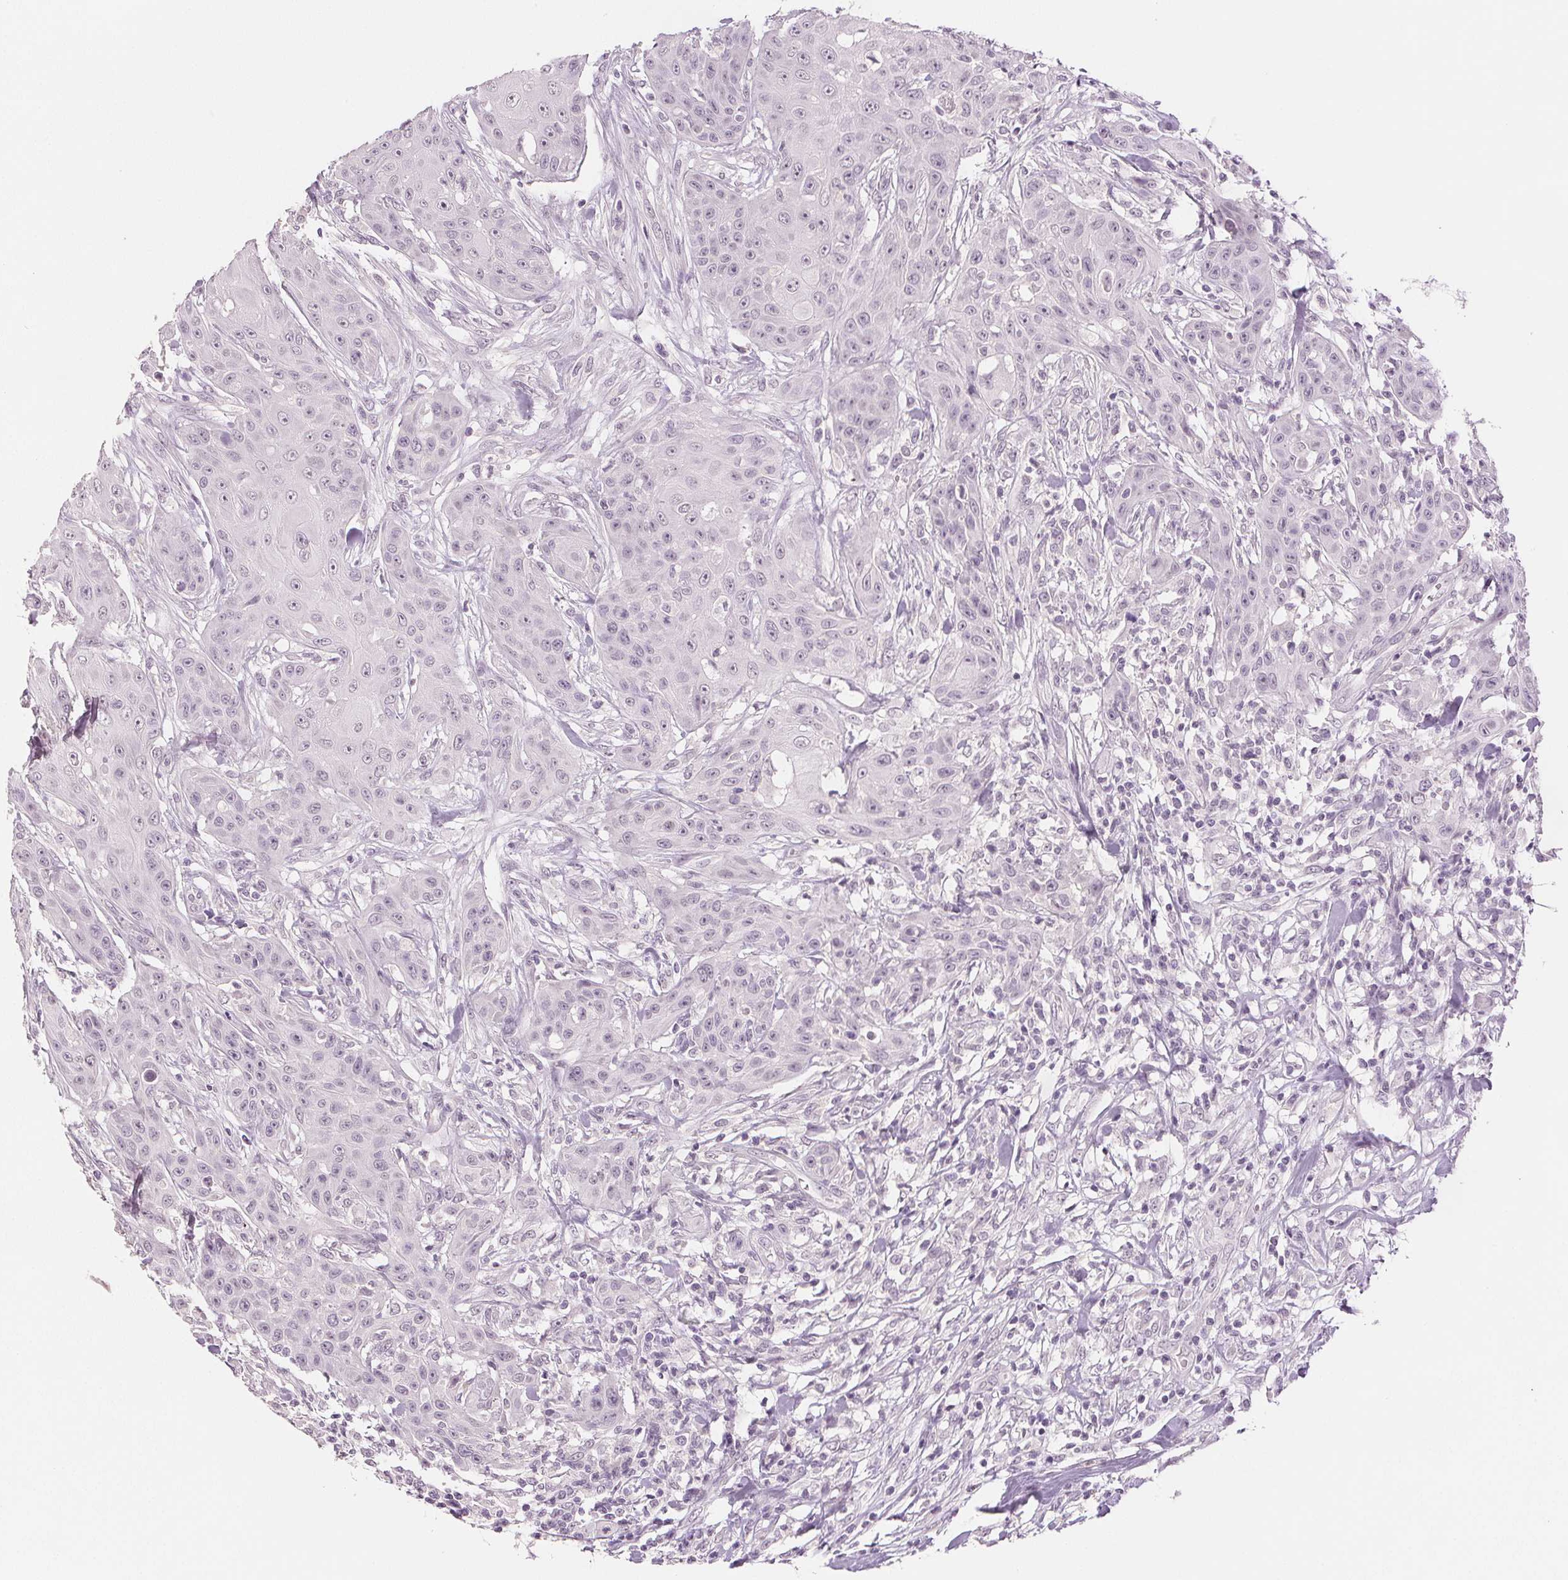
{"staining": {"intensity": "negative", "quantity": "none", "location": "none"}, "tissue": "head and neck cancer", "cell_type": "Tumor cells", "image_type": "cancer", "snomed": [{"axis": "morphology", "description": "Squamous cell carcinoma, NOS"}, {"axis": "topography", "description": "Oral tissue"}, {"axis": "topography", "description": "Head-Neck"}], "caption": "Immunohistochemistry (IHC) of human head and neck squamous cell carcinoma displays no positivity in tumor cells.", "gene": "SCGN", "patient": {"sex": "female", "age": 55}}